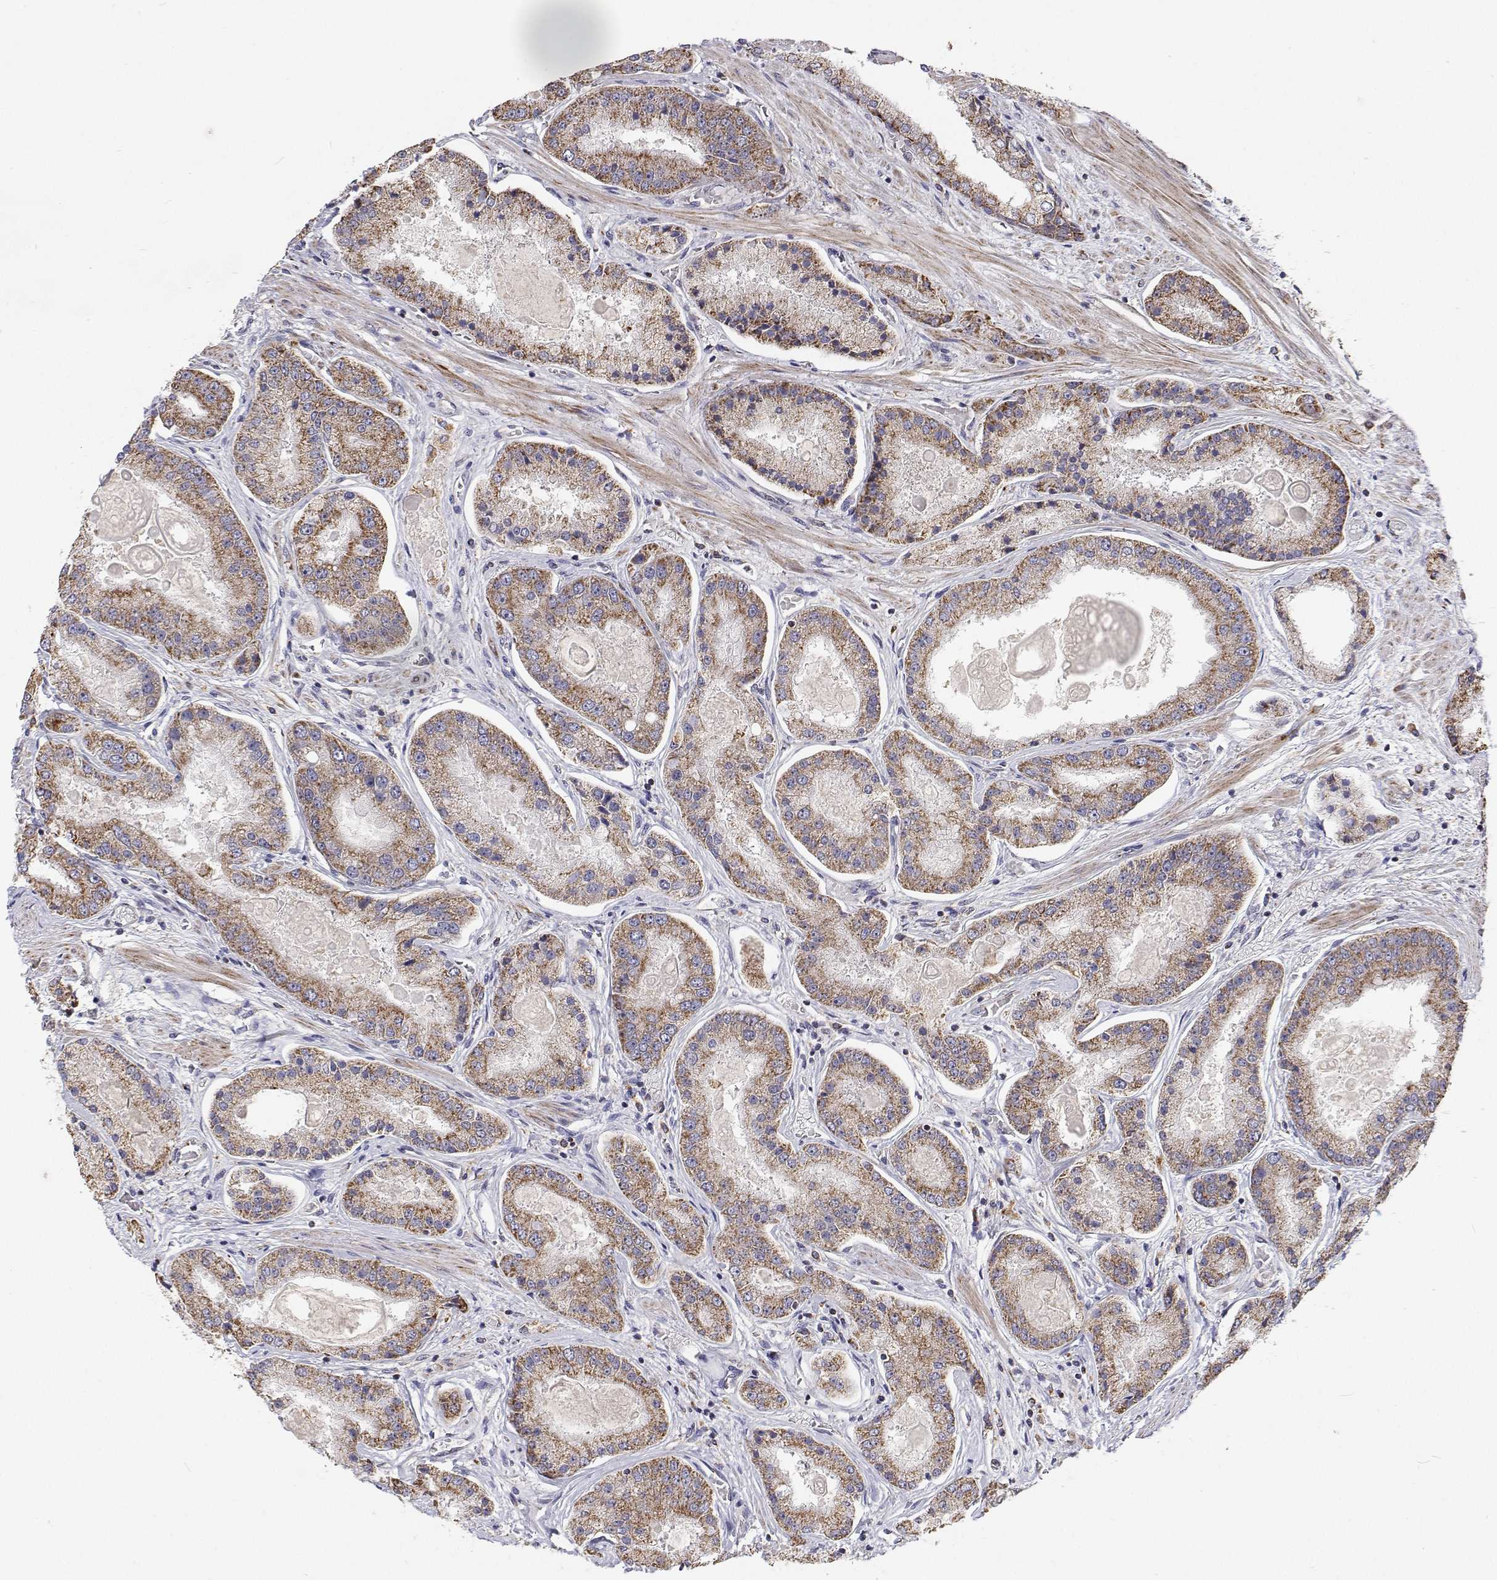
{"staining": {"intensity": "moderate", "quantity": ">75%", "location": "cytoplasmic/membranous"}, "tissue": "prostate cancer", "cell_type": "Tumor cells", "image_type": "cancer", "snomed": [{"axis": "morphology", "description": "Adenocarcinoma, High grade"}, {"axis": "topography", "description": "Prostate"}], "caption": "DAB immunohistochemical staining of human prostate adenocarcinoma (high-grade) demonstrates moderate cytoplasmic/membranous protein staining in about >75% of tumor cells. (Brightfield microscopy of DAB IHC at high magnification).", "gene": "SPICE1", "patient": {"sex": "male", "age": 67}}